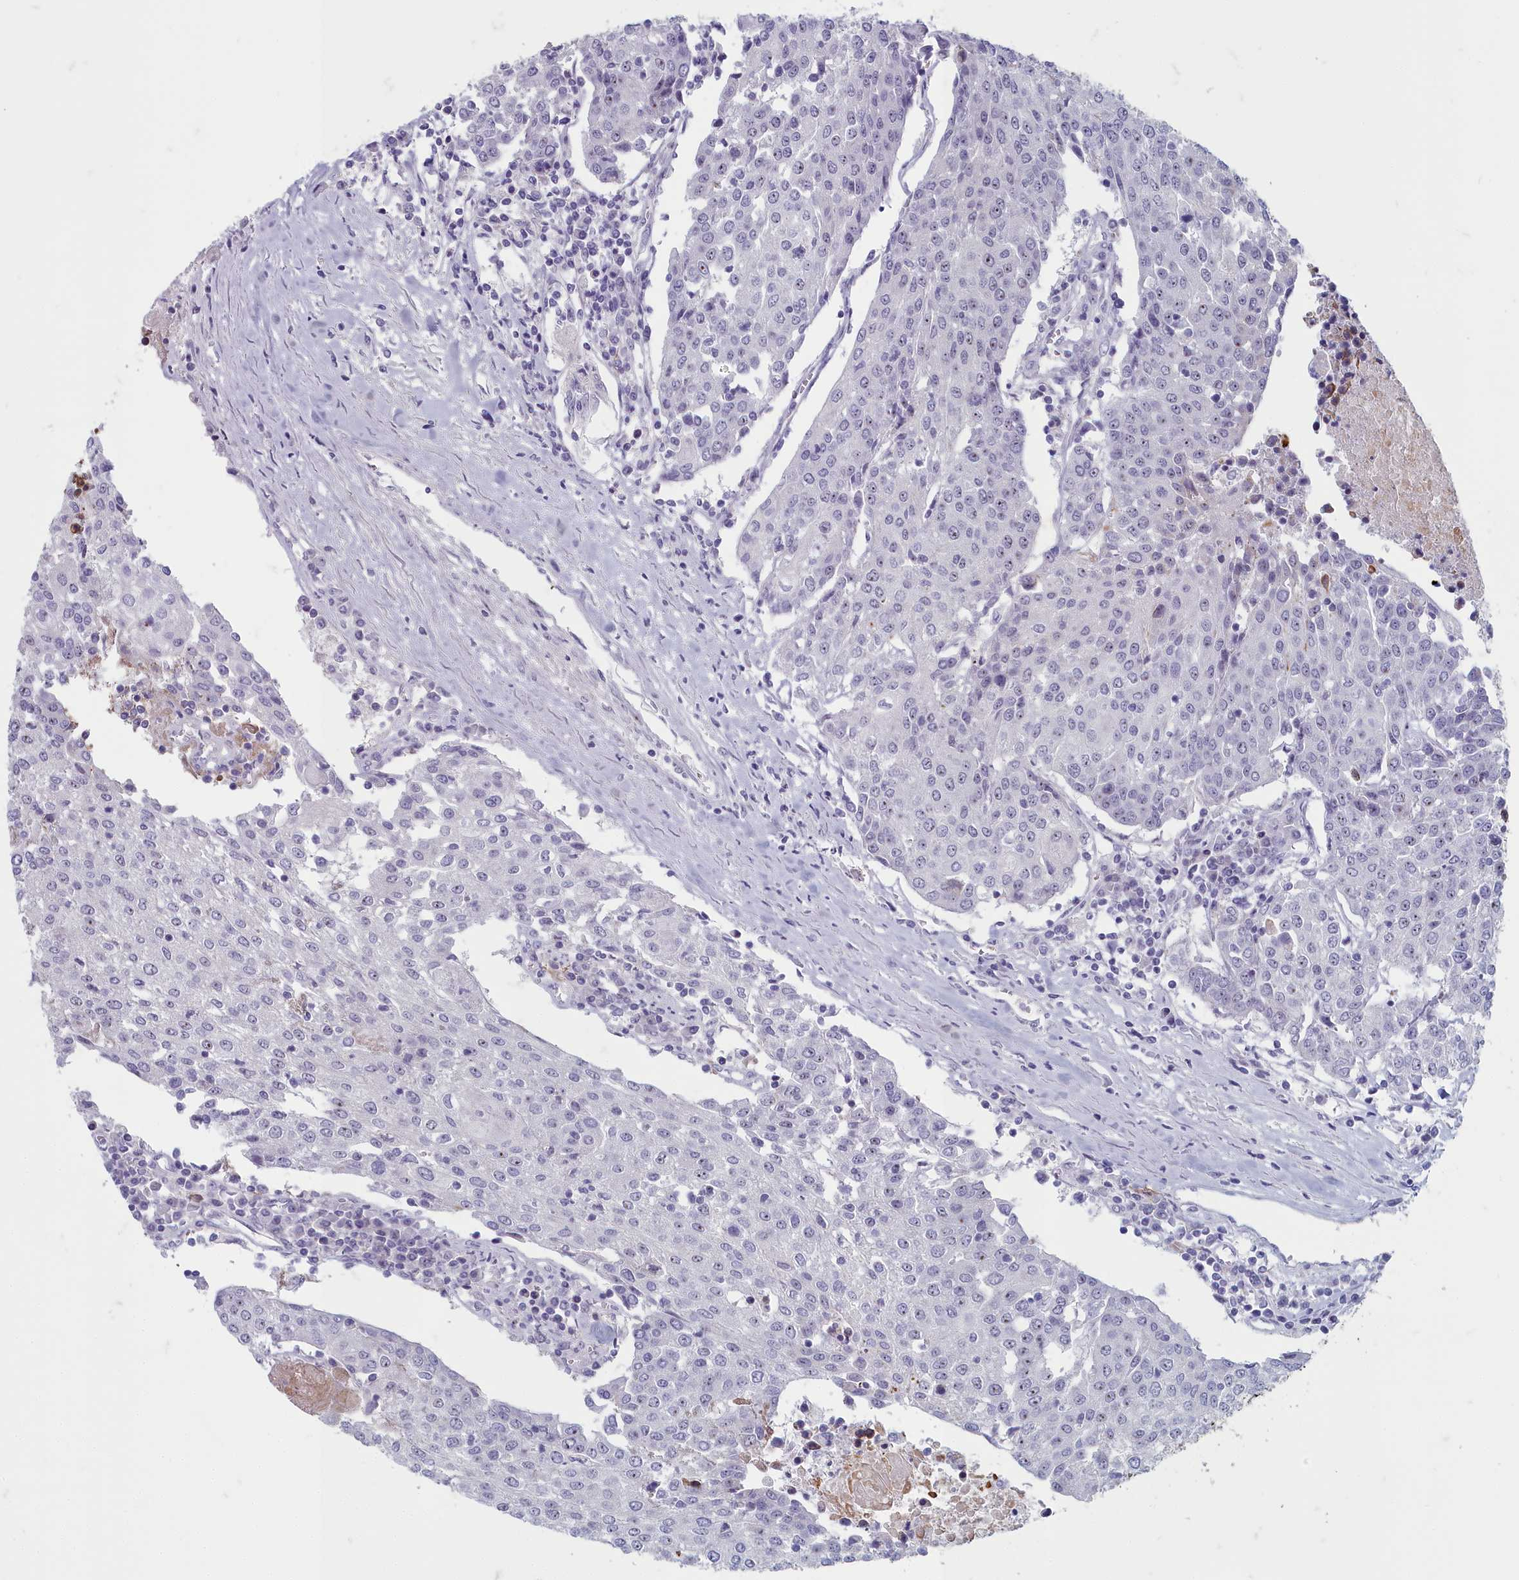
{"staining": {"intensity": "negative", "quantity": "none", "location": "none"}, "tissue": "urothelial cancer", "cell_type": "Tumor cells", "image_type": "cancer", "snomed": [{"axis": "morphology", "description": "Urothelial carcinoma, High grade"}, {"axis": "topography", "description": "Urinary bladder"}], "caption": "High magnification brightfield microscopy of urothelial cancer stained with DAB (brown) and counterstained with hematoxylin (blue): tumor cells show no significant expression. (DAB (3,3'-diaminobenzidine) immunohistochemistry (IHC) with hematoxylin counter stain).", "gene": "INSYN2A", "patient": {"sex": "female", "age": 85}}